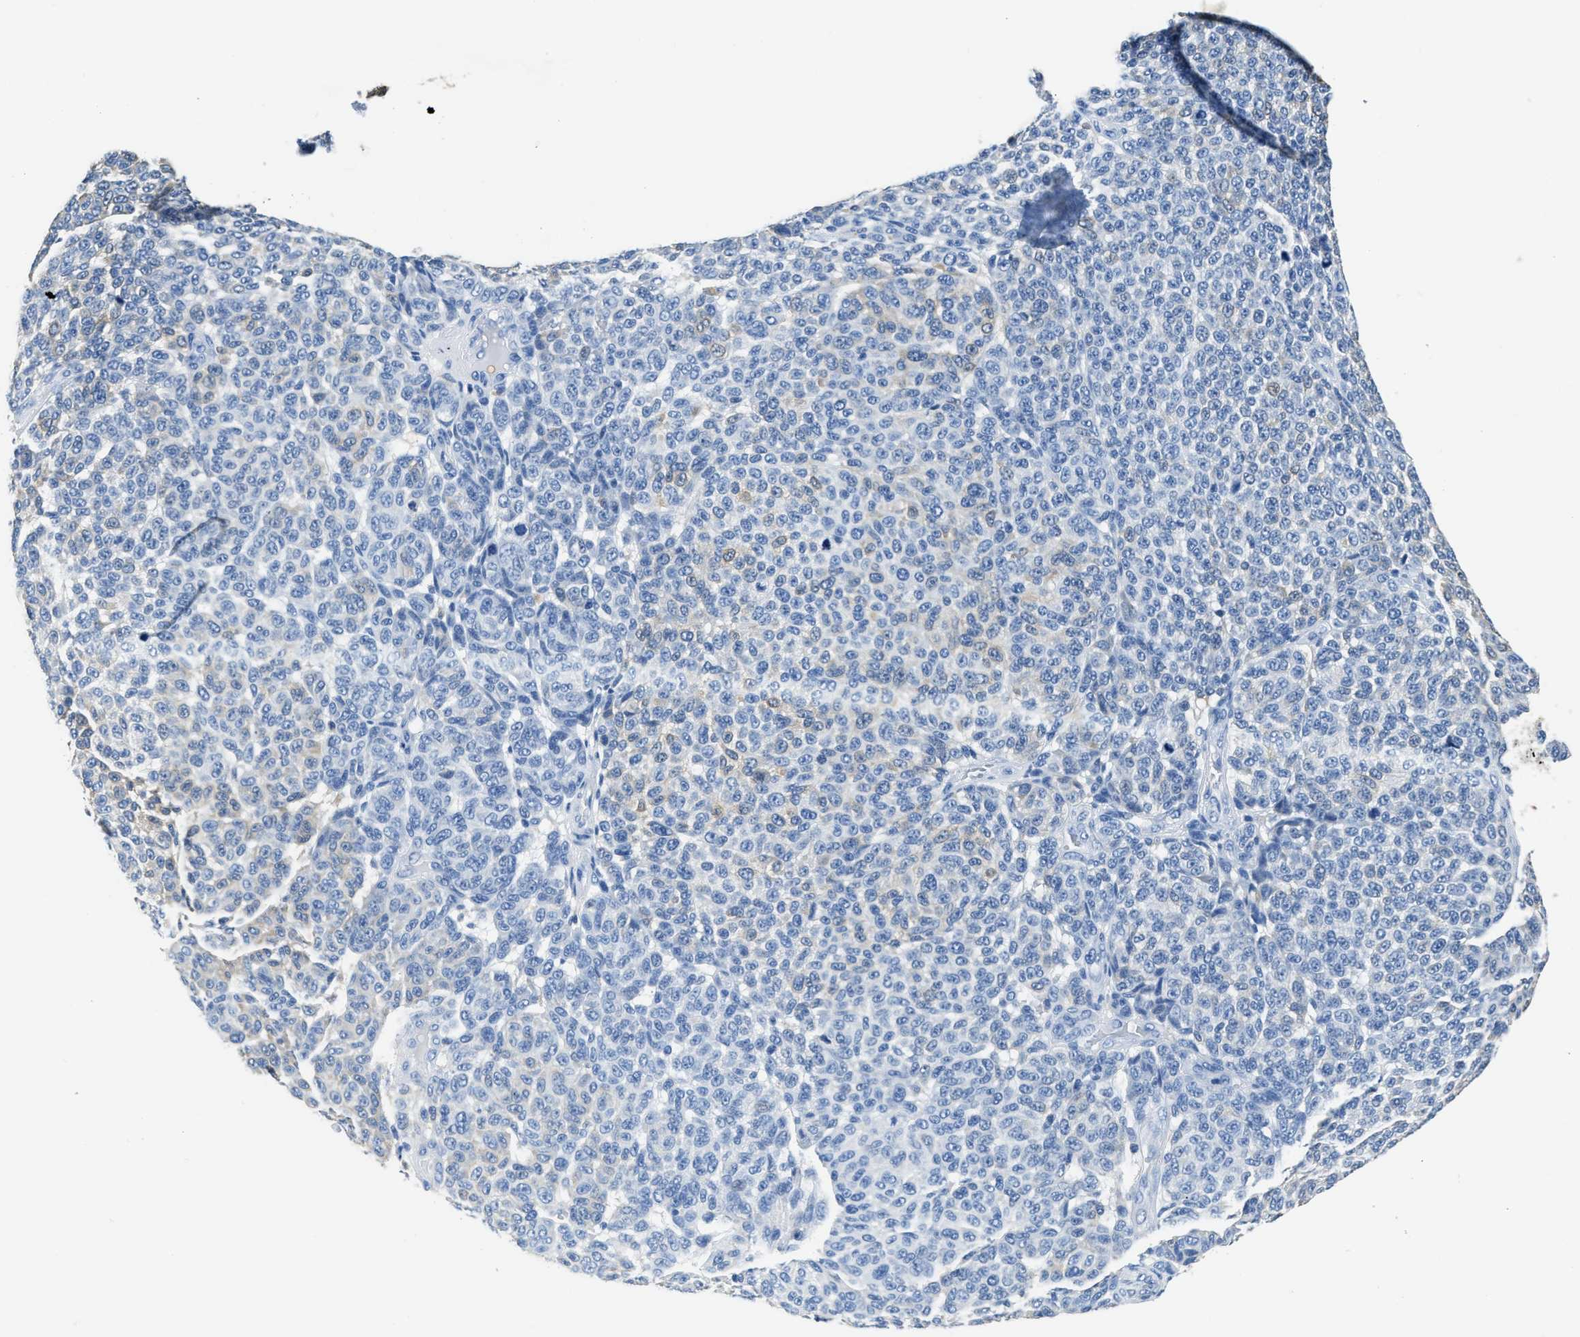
{"staining": {"intensity": "negative", "quantity": "none", "location": "none"}, "tissue": "melanoma", "cell_type": "Tumor cells", "image_type": "cancer", "snomed": [{"axis": "morphology", "description": "Malignant melanoma, NOS"}, {"axis": "topography", "description": "Skin"}], "caption": "Tumor cells are negative for brown protein staining in malignant melanoma. Nuclei are stained in blue.", "gene": "ZDHHC13", "patient": {"sex": "male", "age": 59}}